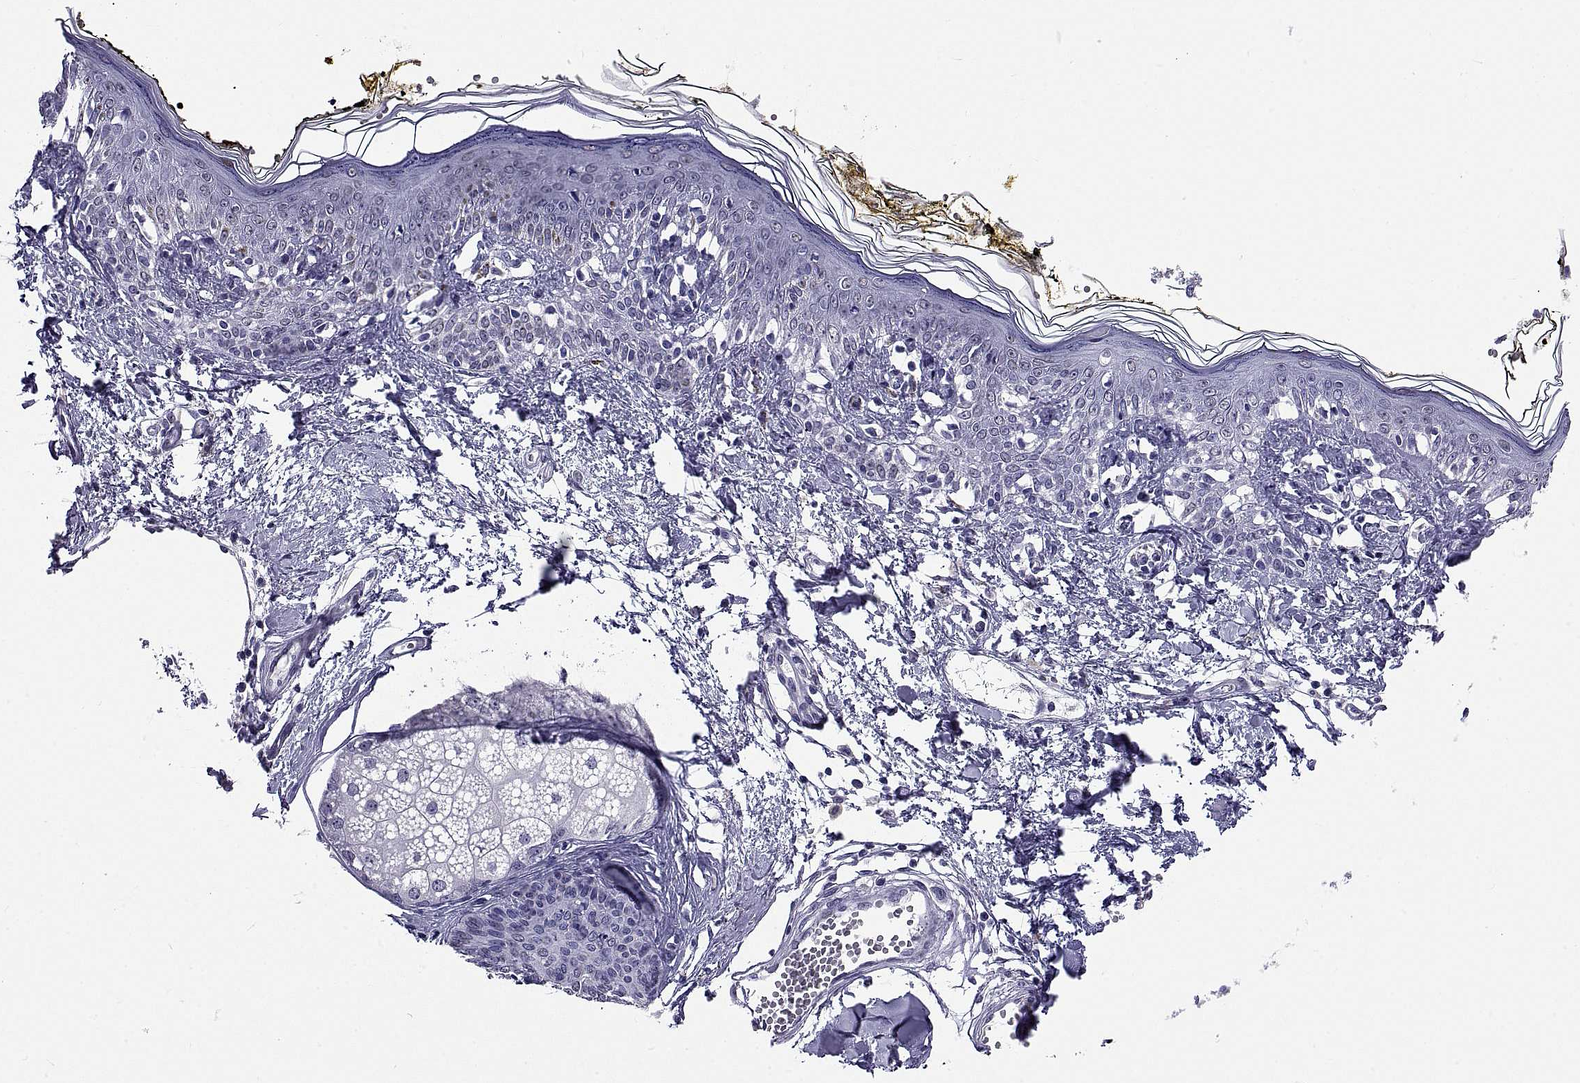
{"staining": {"intensity": "negative", "quantity": "none", "location": "none"}, "tissue": "skin", "cell_type": "Fibroblasts", "image_type": "normal", "snomed": [{"axis": "morphology", "description": "Normal tissue, NOS"}, {"axis": "topography", "description": "Skin"}], "caption": "Immunohistochemistry (IHC) image of benign skin stained for a protein (brown), which demonstrates no expression in fibroblasts.", "gene": "TGFBR3L", "patient": {"sex": "male", "age": 76}}